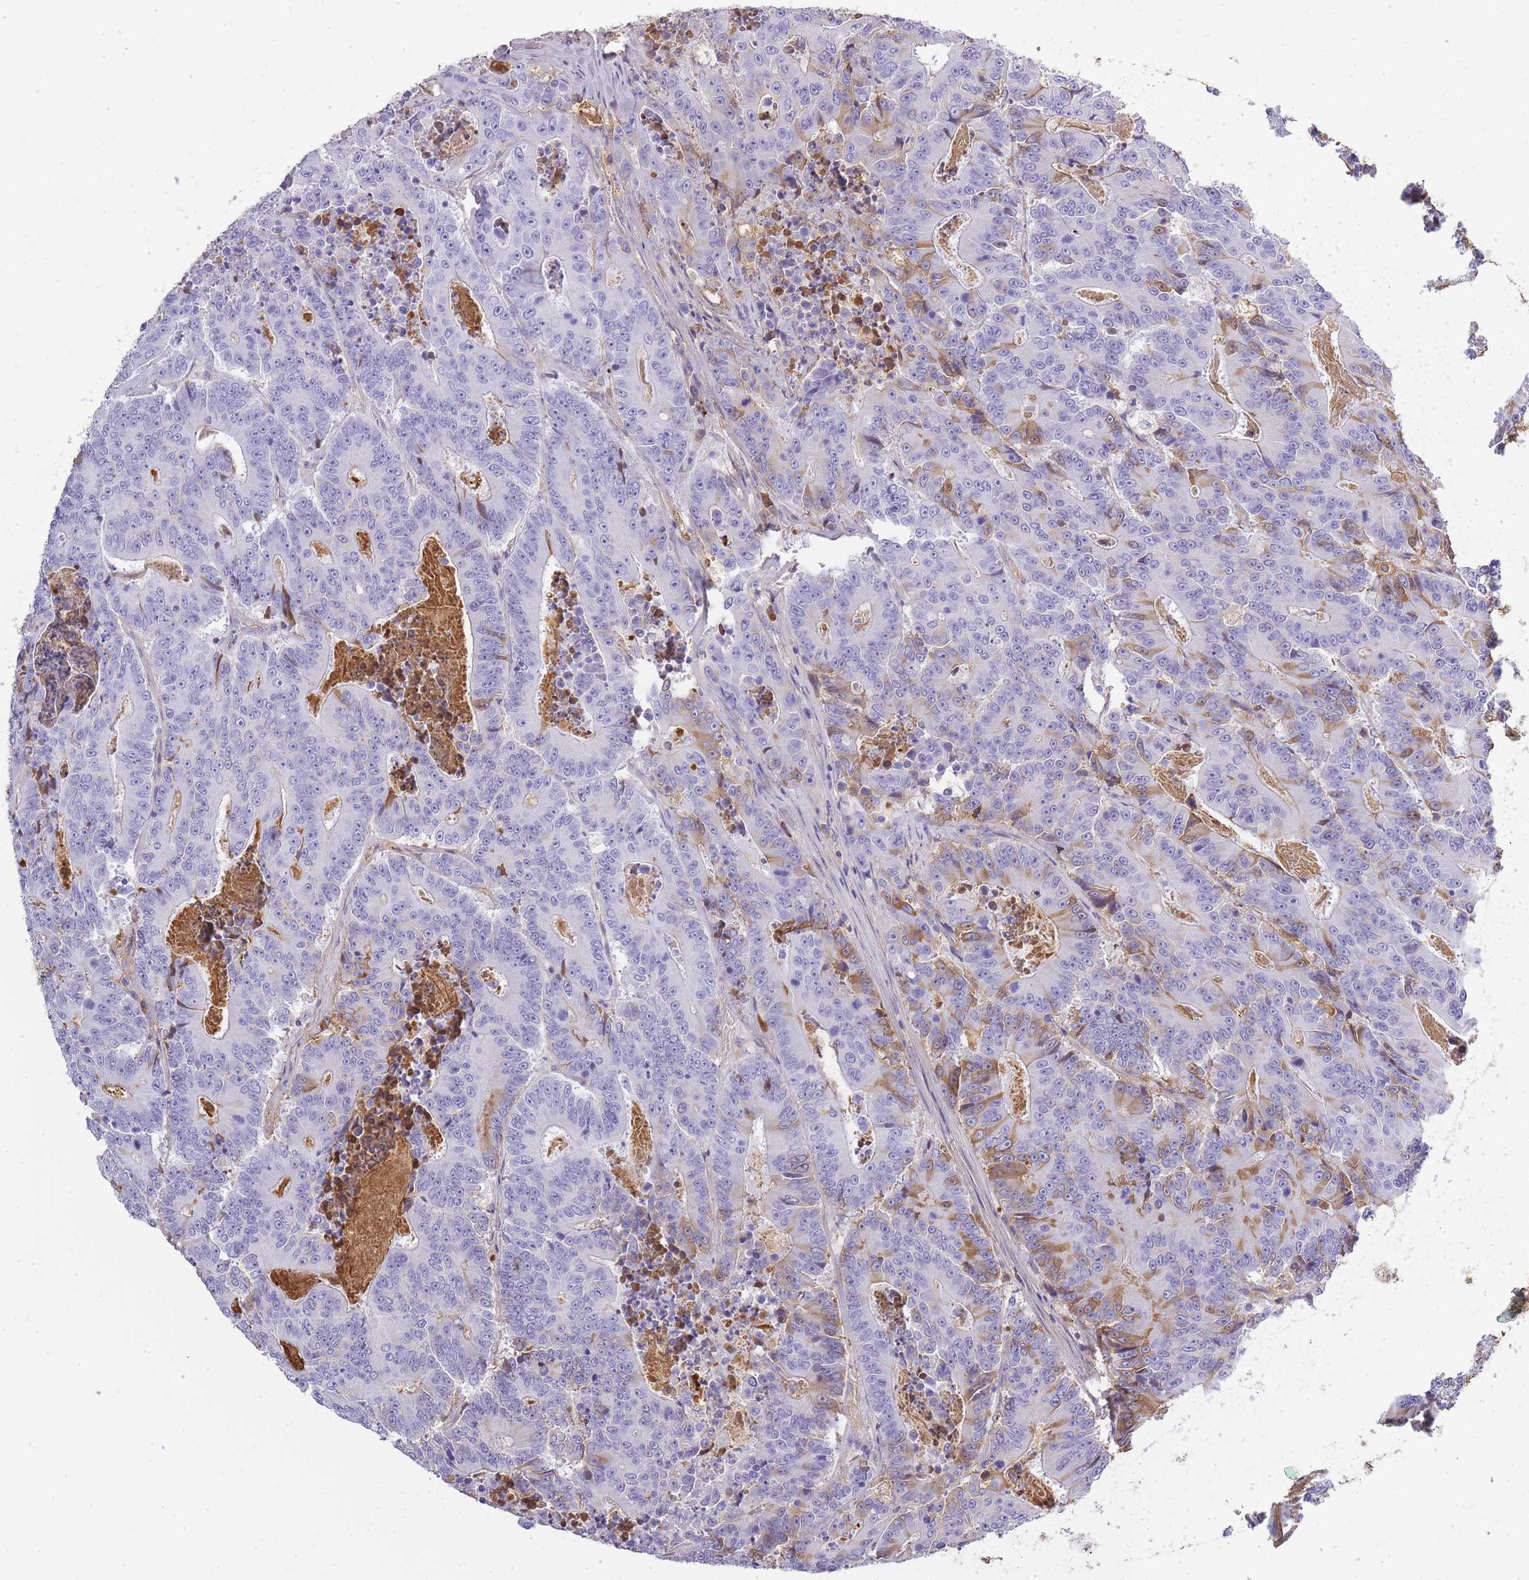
{"staining": {"intensity": "moderate", "quantity": "<25%", "location": "cytoplasmic/membranous"}, "tissue": "colorectal cancer", "cell_type": "Tumor cells", "image_type": "cancer", "snomed": [{"axis": "morphology", "description": "Adenocarcinoma, NOS"}, {"axis": "topography", "description": "Colon"}], "caption": "An immunohistochemistry photomicrograph of neoplastic tissue is shown. Protein staining in brown labels moderate cytoplasmic/membranous positivity in adenocarcinoma (colorectal) within tumor cells.", "gene": "IGKV1D-42", "patient": {"sex": "male", "age": 83}}